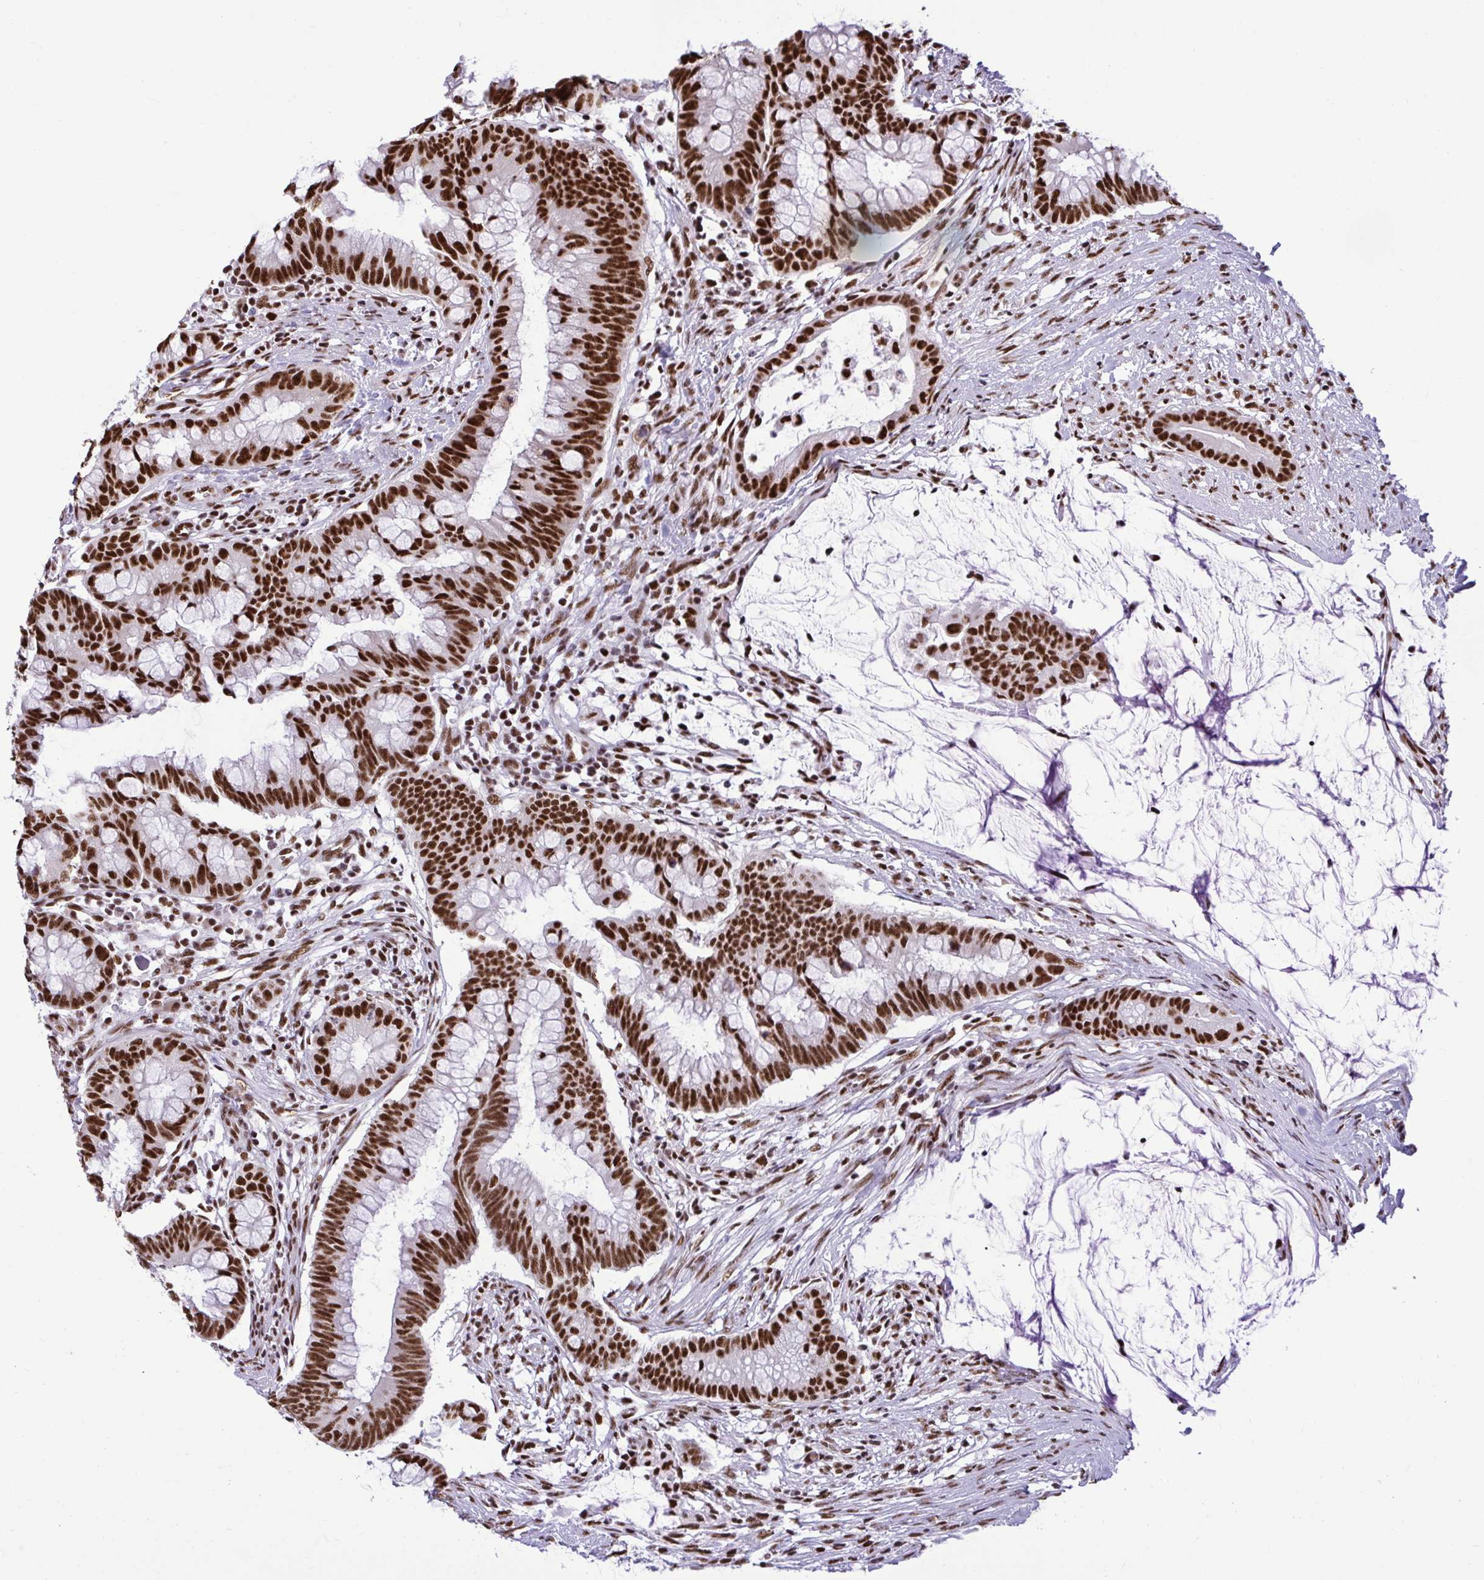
{"staining": {"intensity": "strong", "quantity": ">75%", "location": "nuclear"}, "tissue": "colorectal cancer", "cell_type": "Tumor cells", "image_type": "cancer", "snomed": [{"axis": "morphology", "description": "Adenocarcinoma, NOS"}, {"axis": "topography", "description": "Colon"}], "caption": "Protein expression analysis of colorectal adenocarcinoma displays strong nuclear positivity in about >75% of tumor cells. (IHC, brightfield microscopy, high magnification).", "gene": "PRPF19", "patient": {"sex": "male", "age": 62}}